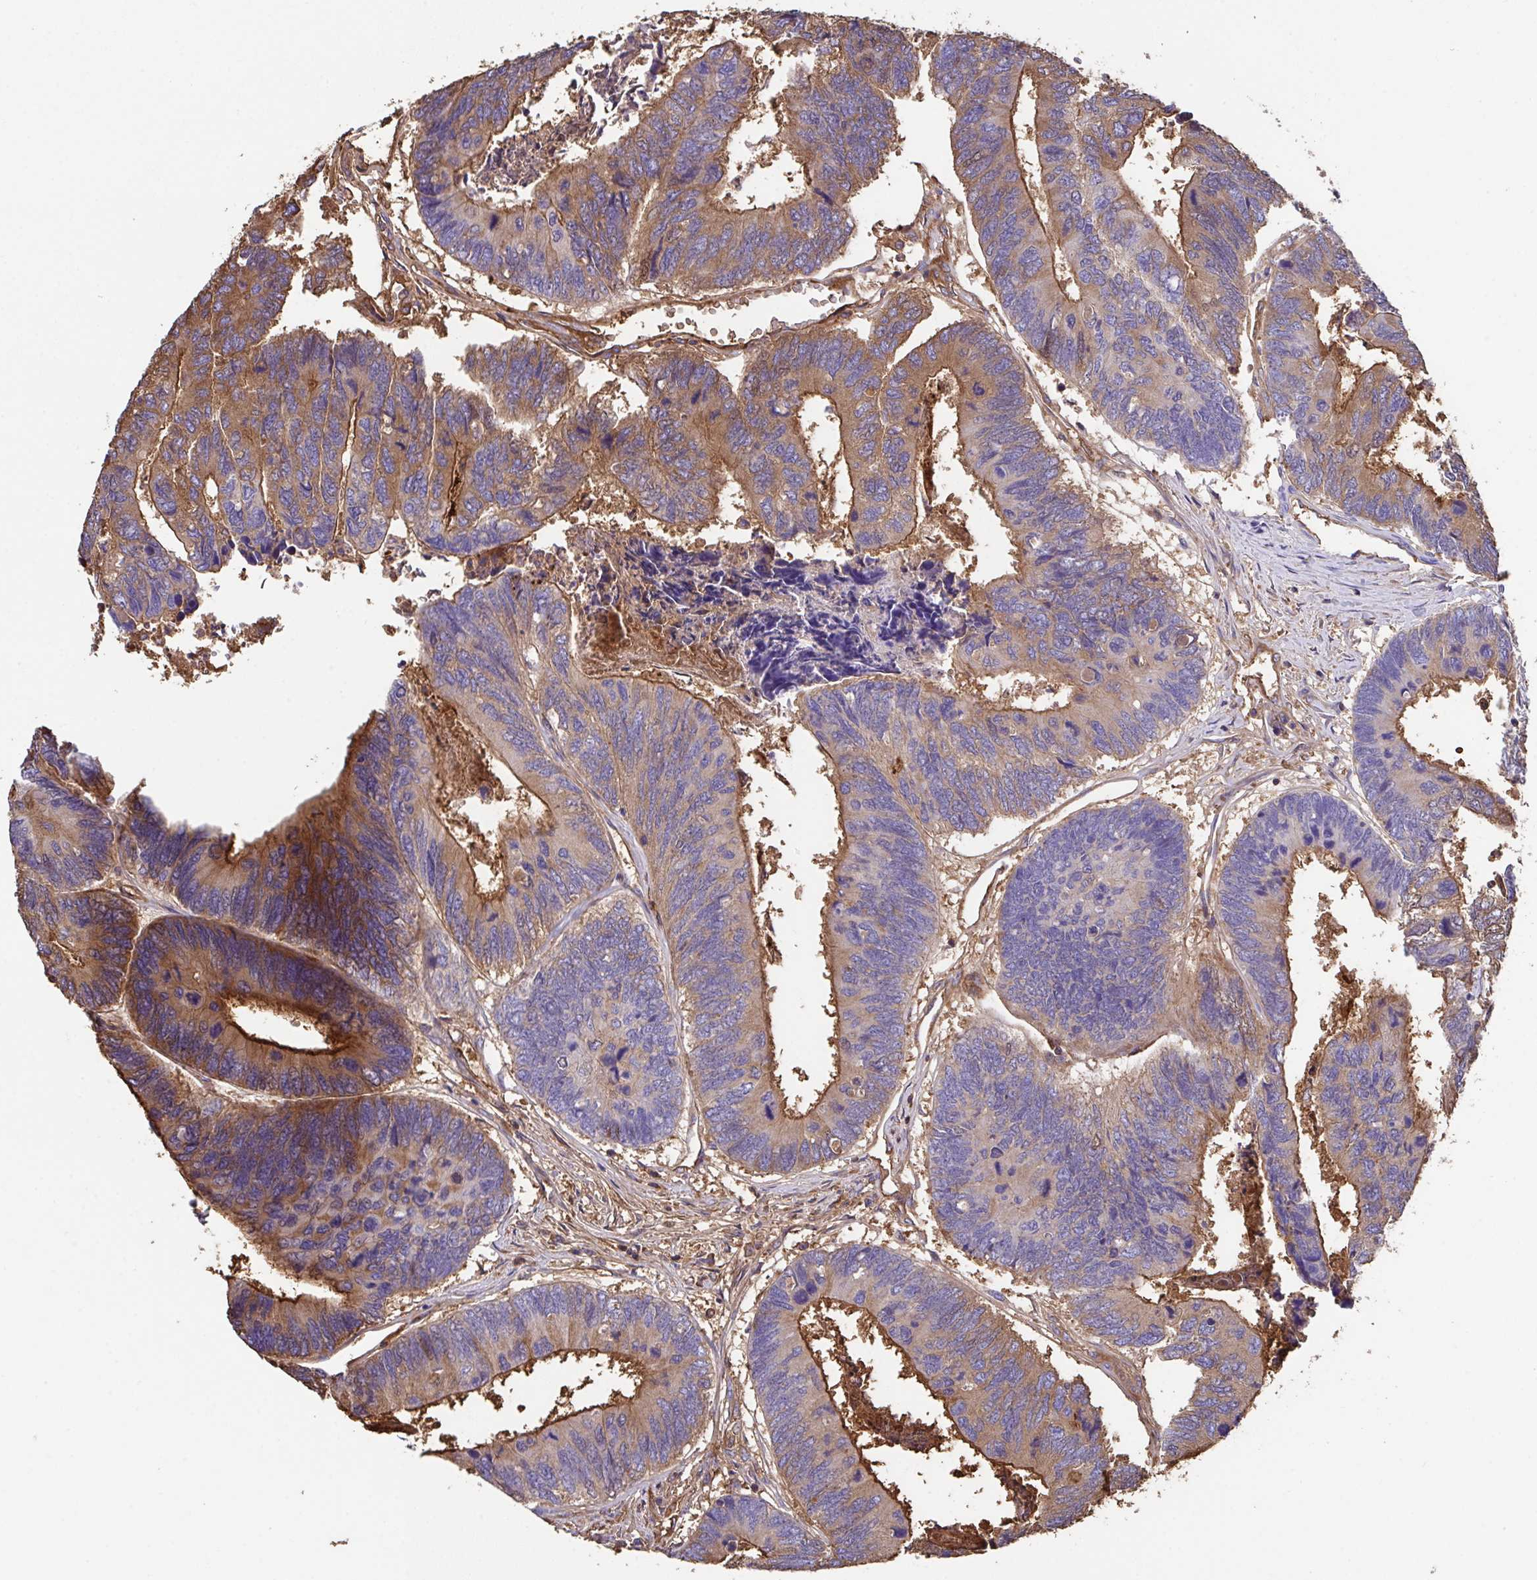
{"staining": {"intensity": "strong", "quantity": ">75%", "location": "cytoplasmic/membranous"}, "tissue": "colorectal cancer", "cell_type": "Tumor cells", "image_type": "cancer", "snomed": [{"axis": "morphology", "description": "Adenocarcinoma, NOS"}, {"axis": "topography", "description": "Colon"}], "caption": "An image of colorectal cancer (adenocarcinoma) stained for a protein exhibits strong cytoplasmic/membranous brown staining in tumor cells. Nuclei are stained in blue.", "gene": "ZNF813", "patient": {"sex": "female", "age": 67}}